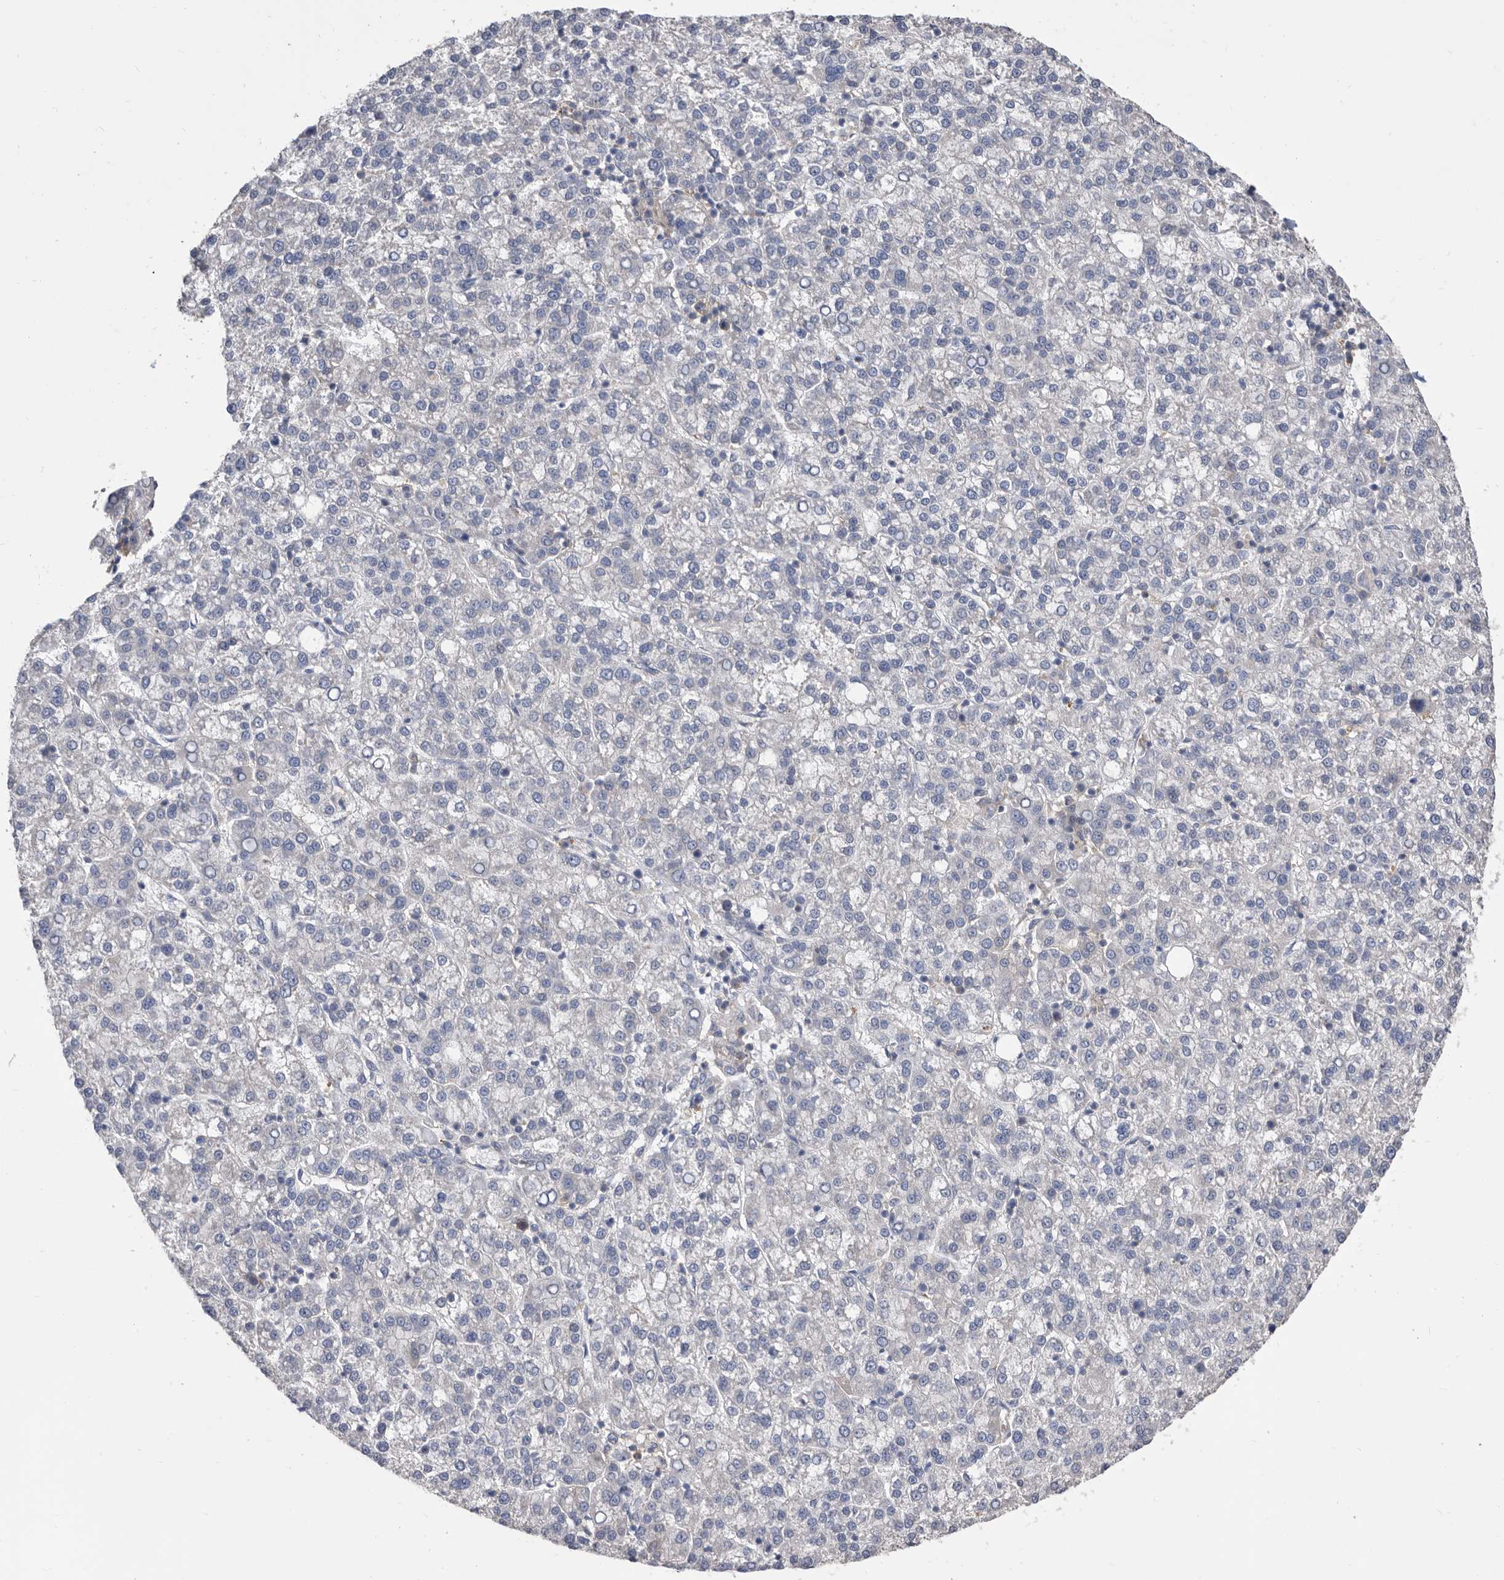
{"staining": {"intensity": "negative", "quantity": "none", "location": "none"}, "tissue": "liver cancer", "cell_type": "Tumor cells", "image_type": "cancer", "snomed": [{"axis": "morphology", "description": "Carcinoma, Hepatocellular, NOS"}, {"axis": "topography", "description": "Liver"}], "caption": "Tumor cells are negative for brown protein staining in liver hepatocellular carcinoma.", "gene": "CCT4", "patient": {"sex": "female", "age": 58}}